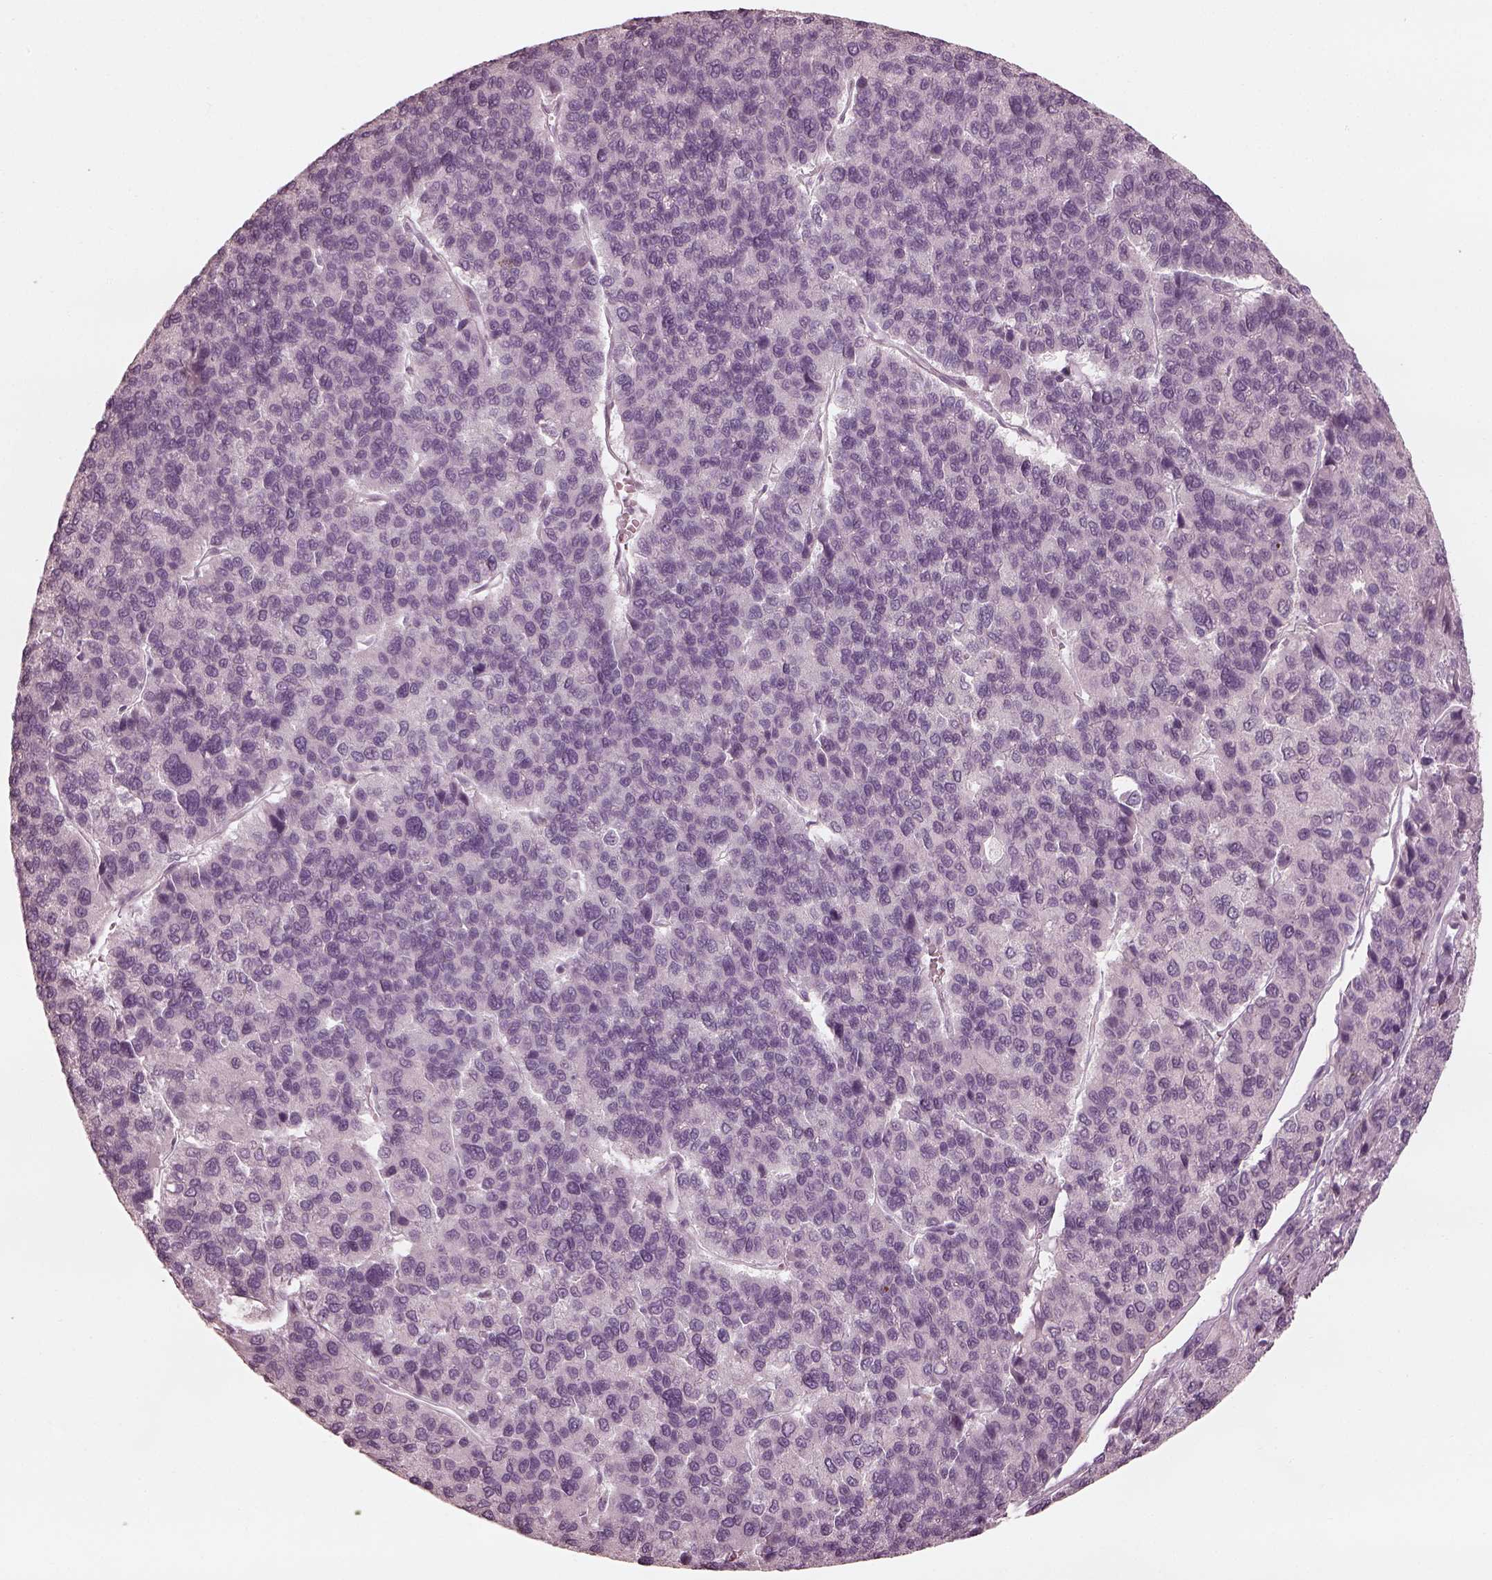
{"staining": {"intensity": "negative", "quantity": "none", "location": "none"}, "tissue": "liver cancer", "cell_type": "Tumor cells", "image_type": "cancer", "snomed": [{"axis": "morphology", "description": "Carcinoma, Hepatocellular, NOS"}, {"axis": "topography", "description": "Liver"}], "caption": "Immunohistochemical staining of human hepatocellular carcinoma (liver) shows no significant expression in tumor cells.", "gene": "ADRB3", "patient": {"sex": "female", "age": 41}}